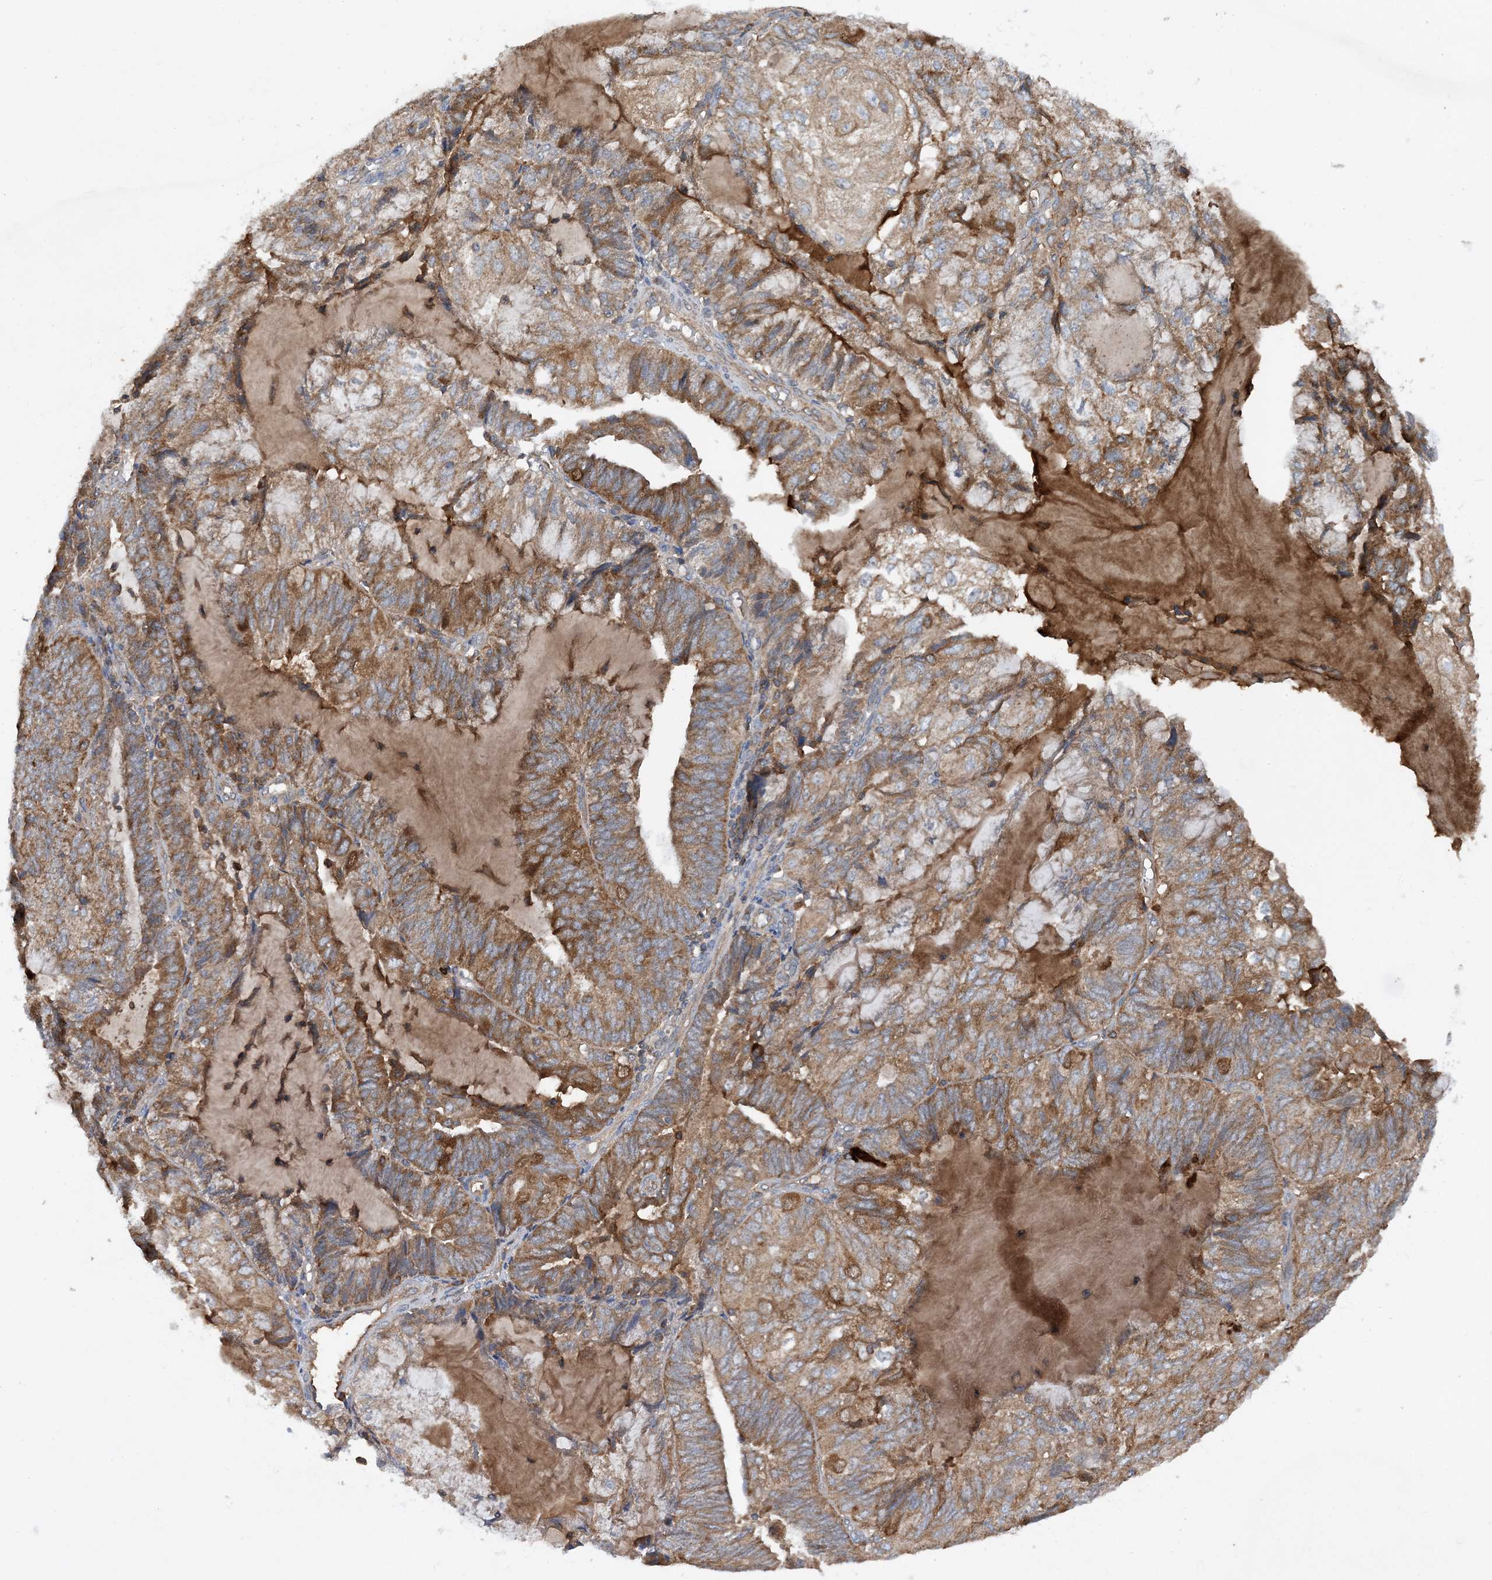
{"staining": {"intensity": "moderate", "quantity": ">75%", "location": "cytoplasmic/membranous"}, "tissue": "endometrial cancer", "cell_type": "Tumor cells", "image_type": "cancer", "snomed": [{"axis": "morphology", "description": "Adenocarcinoma, NOS"}, {"axis": "topography", "description": "Endometrium"}], "caption": "Tumor cells exhibit medium levels of moderate cytoplasmic/membranous positivity in about >75% of cells in human adenocarcinoma (endometrial). (brown staining indicates protein expression, while blue staining denotes nuclei).", "gene": "STK19", "patient": {"sex": "female", "age": 81}}